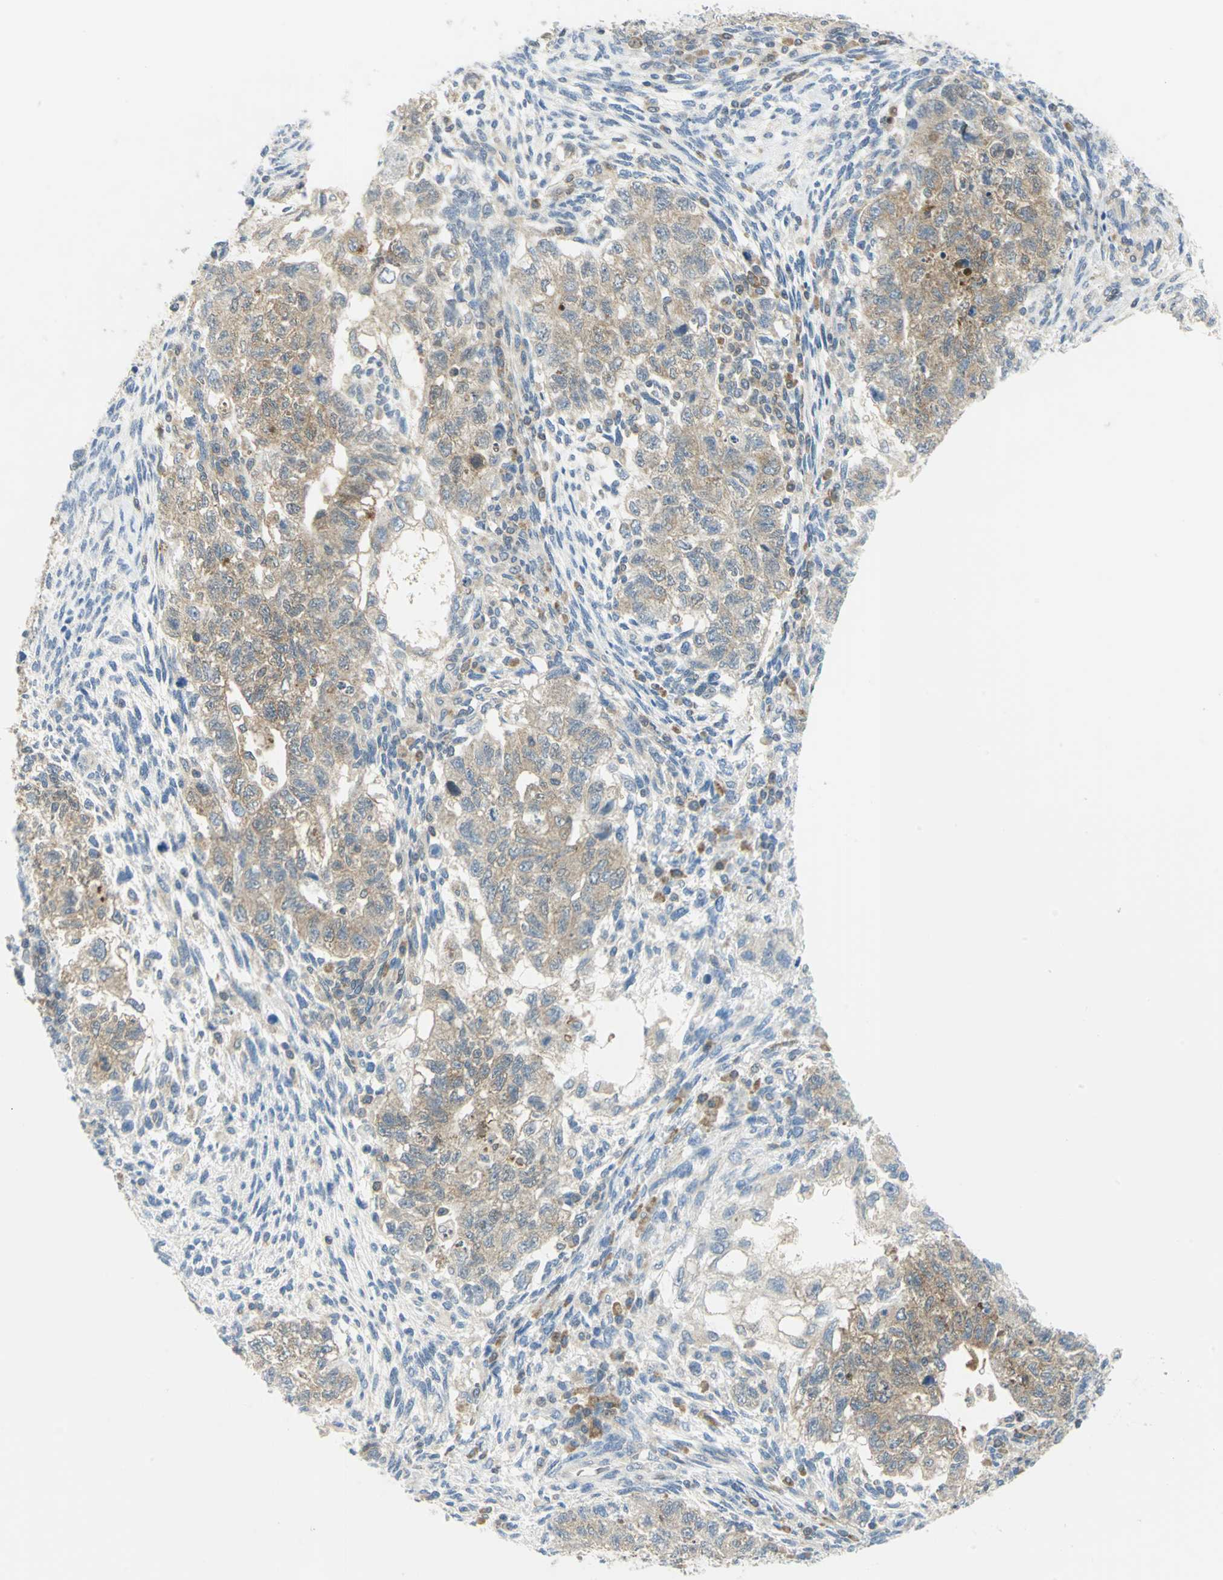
{"staining": {"intensity": "weak", "quantity": ">75%", "location": "cytoplasmic/membranous"}, "tissue": "testis cancer", "cell_type": "Tumor cells", "image_type": "cancer", "snomed": [{"axis": "morphology", "description": "Normal tissue, NOS"}, {"axis": "morphology", "description": "Carcinoma, Embryonal, NOS"}, {"axis": "topography", "description": "Testis"}], "caption": "Testis cancer tissue reveals weak cytoplasmic/membranous staining in approximately >75% of tumor cells, visualized by immunohistochemistry.", "gene": "ALDOA", "patient": {"sex": "male", "age": 36}}